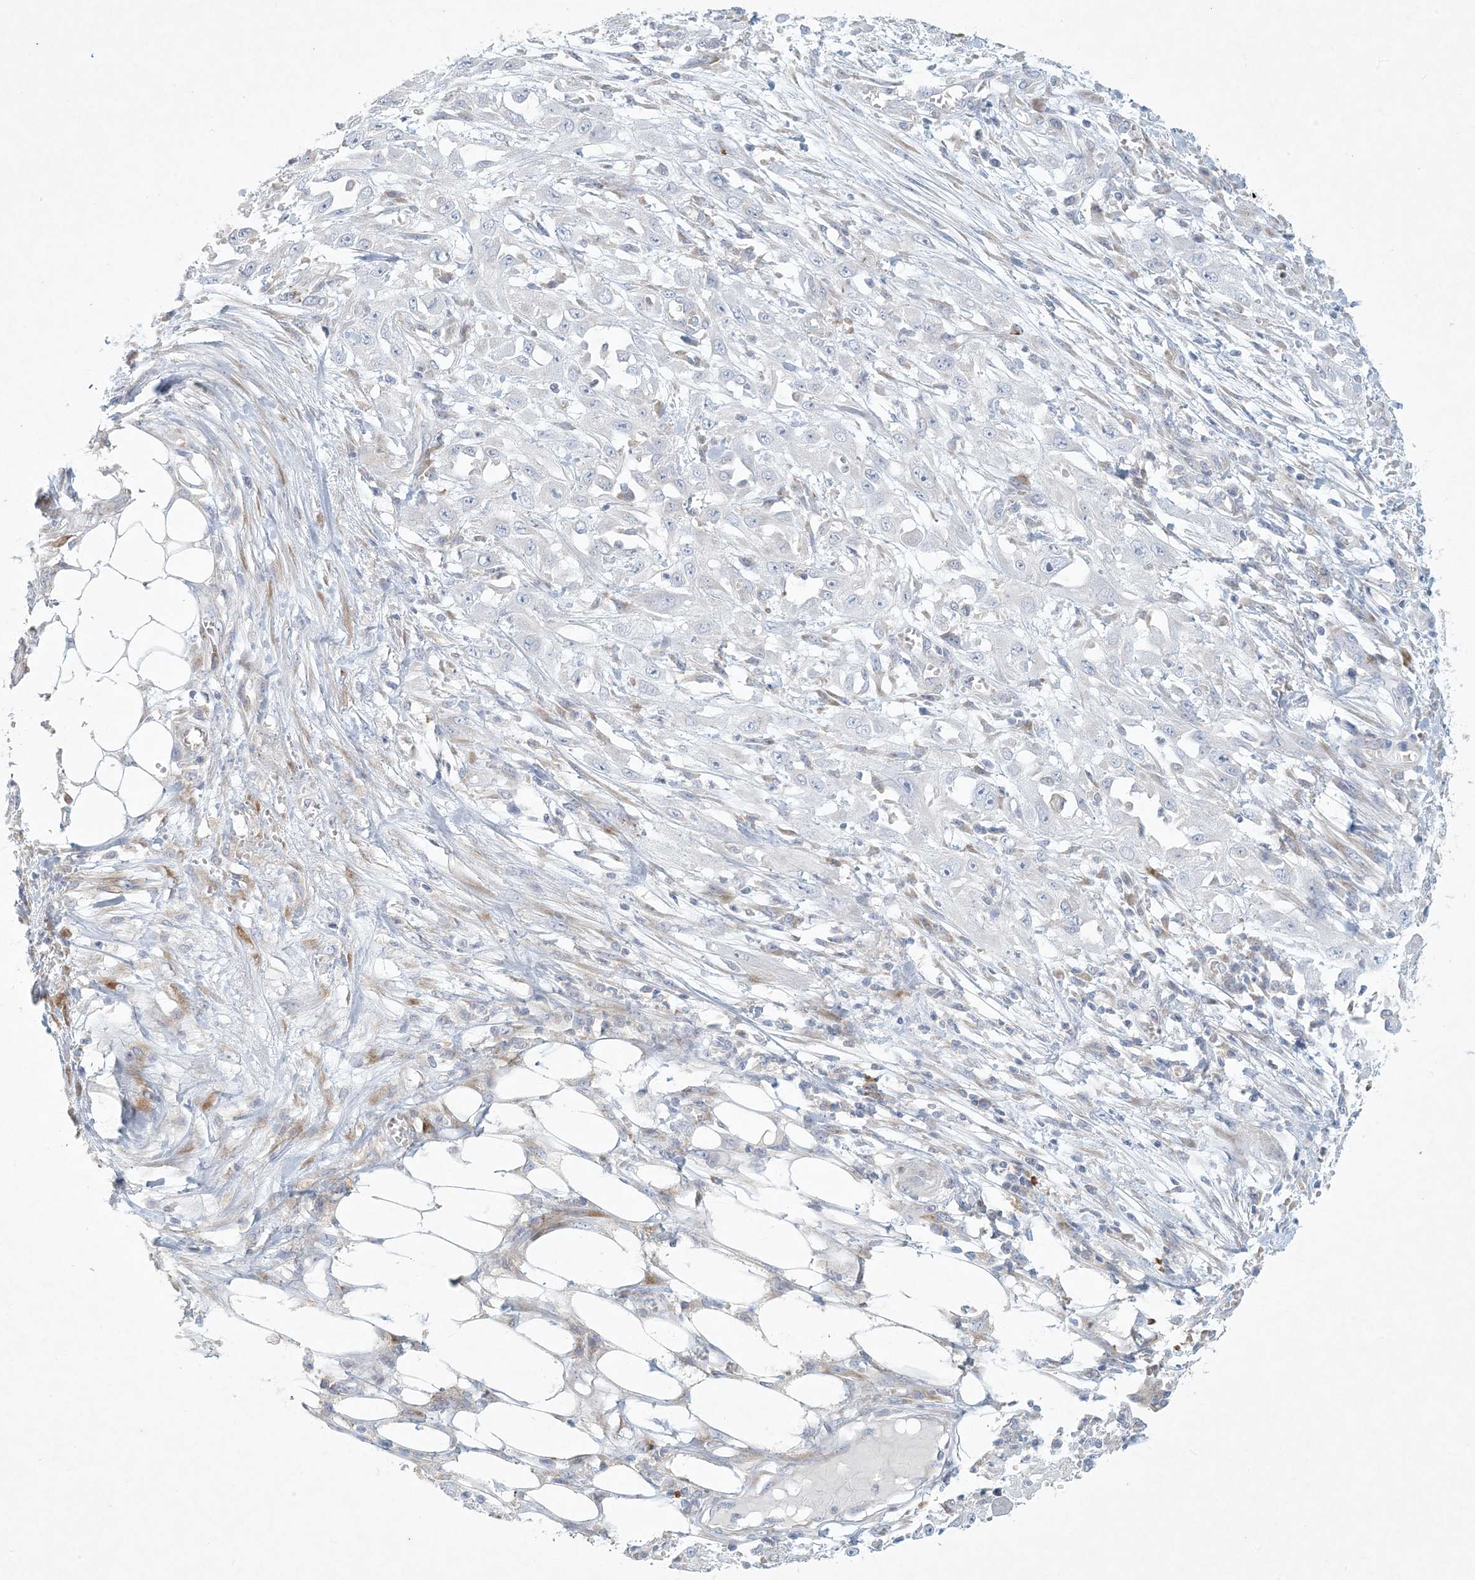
{"staining": {"intensity": "negative", "quantity": "none", "location": "none"}, "tissue": "skin cancer", "cell_type": "Tumor cells", "image_type": "cancer", "snomed": [{"axis": "morphology", "description": "Squamous cell carcinoma, NOS"}, {"axis": "morphology", "description": "Squamous cell carcinoma, metastatic, NOS"}, {"axis": "topography", "description": "Skin"}, {"axis": "topography", "description": "Lymph node"}], "caption": "Photomicrograph shows no protein expression in tumor cells of skin metastatic squamous cell carcinoma tissue.", "gene": "ZNF385D", "patient": {"sex": "male", "age": 75}}